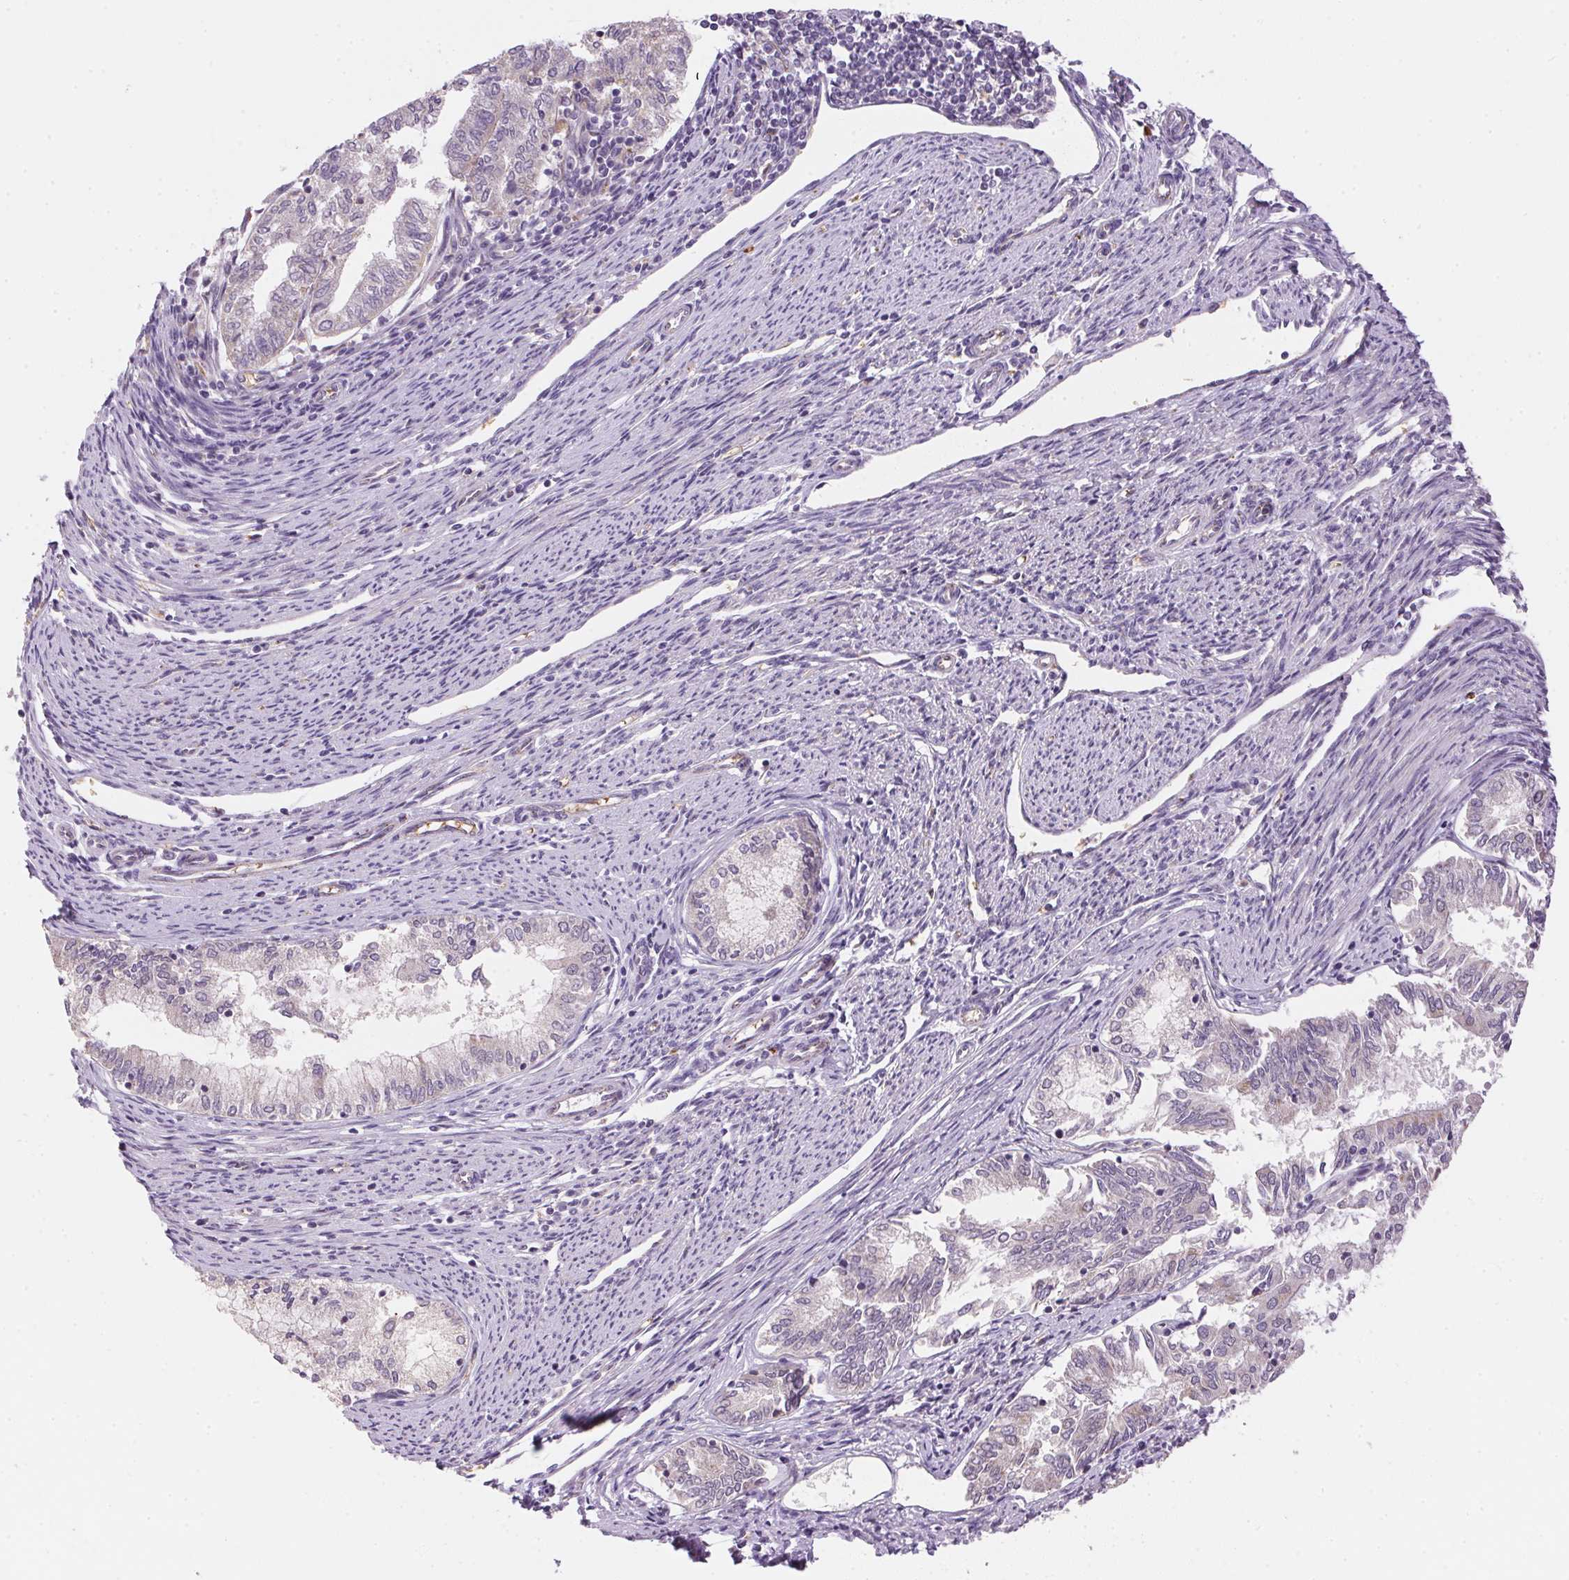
{"staining": {"intensity": "negative", "quantity": "none", "location": "none"}, "tissue": "endometrial cancer", "cell_type": "Tumor cells", "image_type": "cancer", "snomed": [{"axis": "morphology", "description": "Adenocarcinoma, NOS"}, {"axis": "topography", "description": "Endometrium"}], "caption": "Tumor cells show no significant staining in endometrial cancer (adenocarcinoma). (Stains: DAB (3,3'-diaminobenzidine) immunohistochemistry (IHC) with hematoxylin counter stain, Microscopy: brightfield microscopy at high magnification).", "gene": "METTL13", "patient": {"sex": "female", "age": 79}}